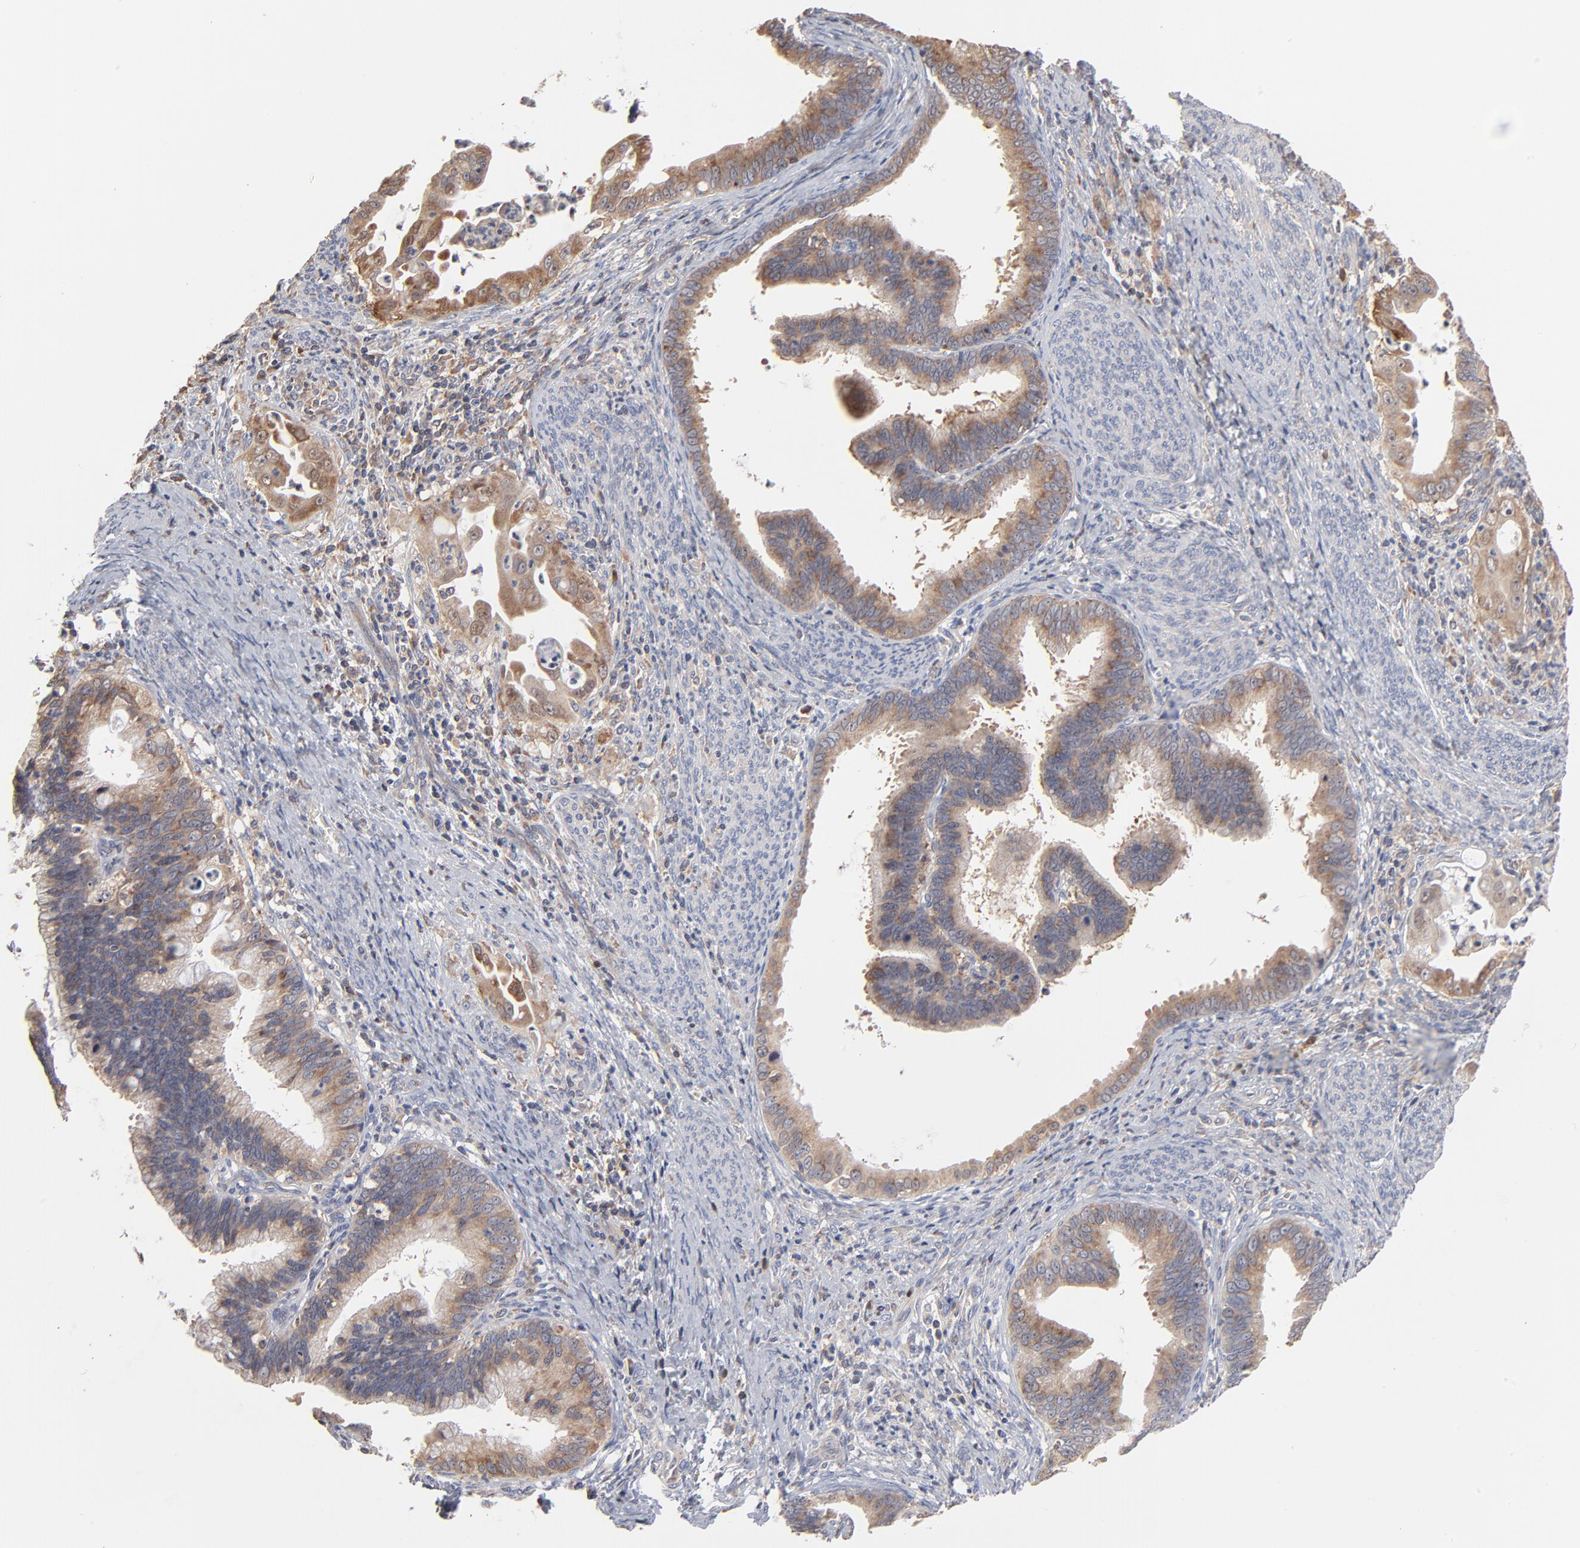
{"staining": {"intensity": "strong", "quantity": "25%-75%", "location": "cytoplasmic/membranous"}, "tissue": "cervical cancer", "cell_type": "Tumor cells", "image_type": "cancer", "snomed": [{"axis": "morphology", "description": "Adenocarcinoma, NOS"}, {"axis": "topography", "description": "Cervix"}], "caption": "Strong cytoplasmic/membranous expression is present in approximately 25%-75% of tumor cells in cervical cancer. The staining was performed using DAB, with brown indicating positive protein expression. Nuclei are stained blue with hematoxylin.", "gene": "RNF213", "patient": {"sex": "female", "age": 47}}